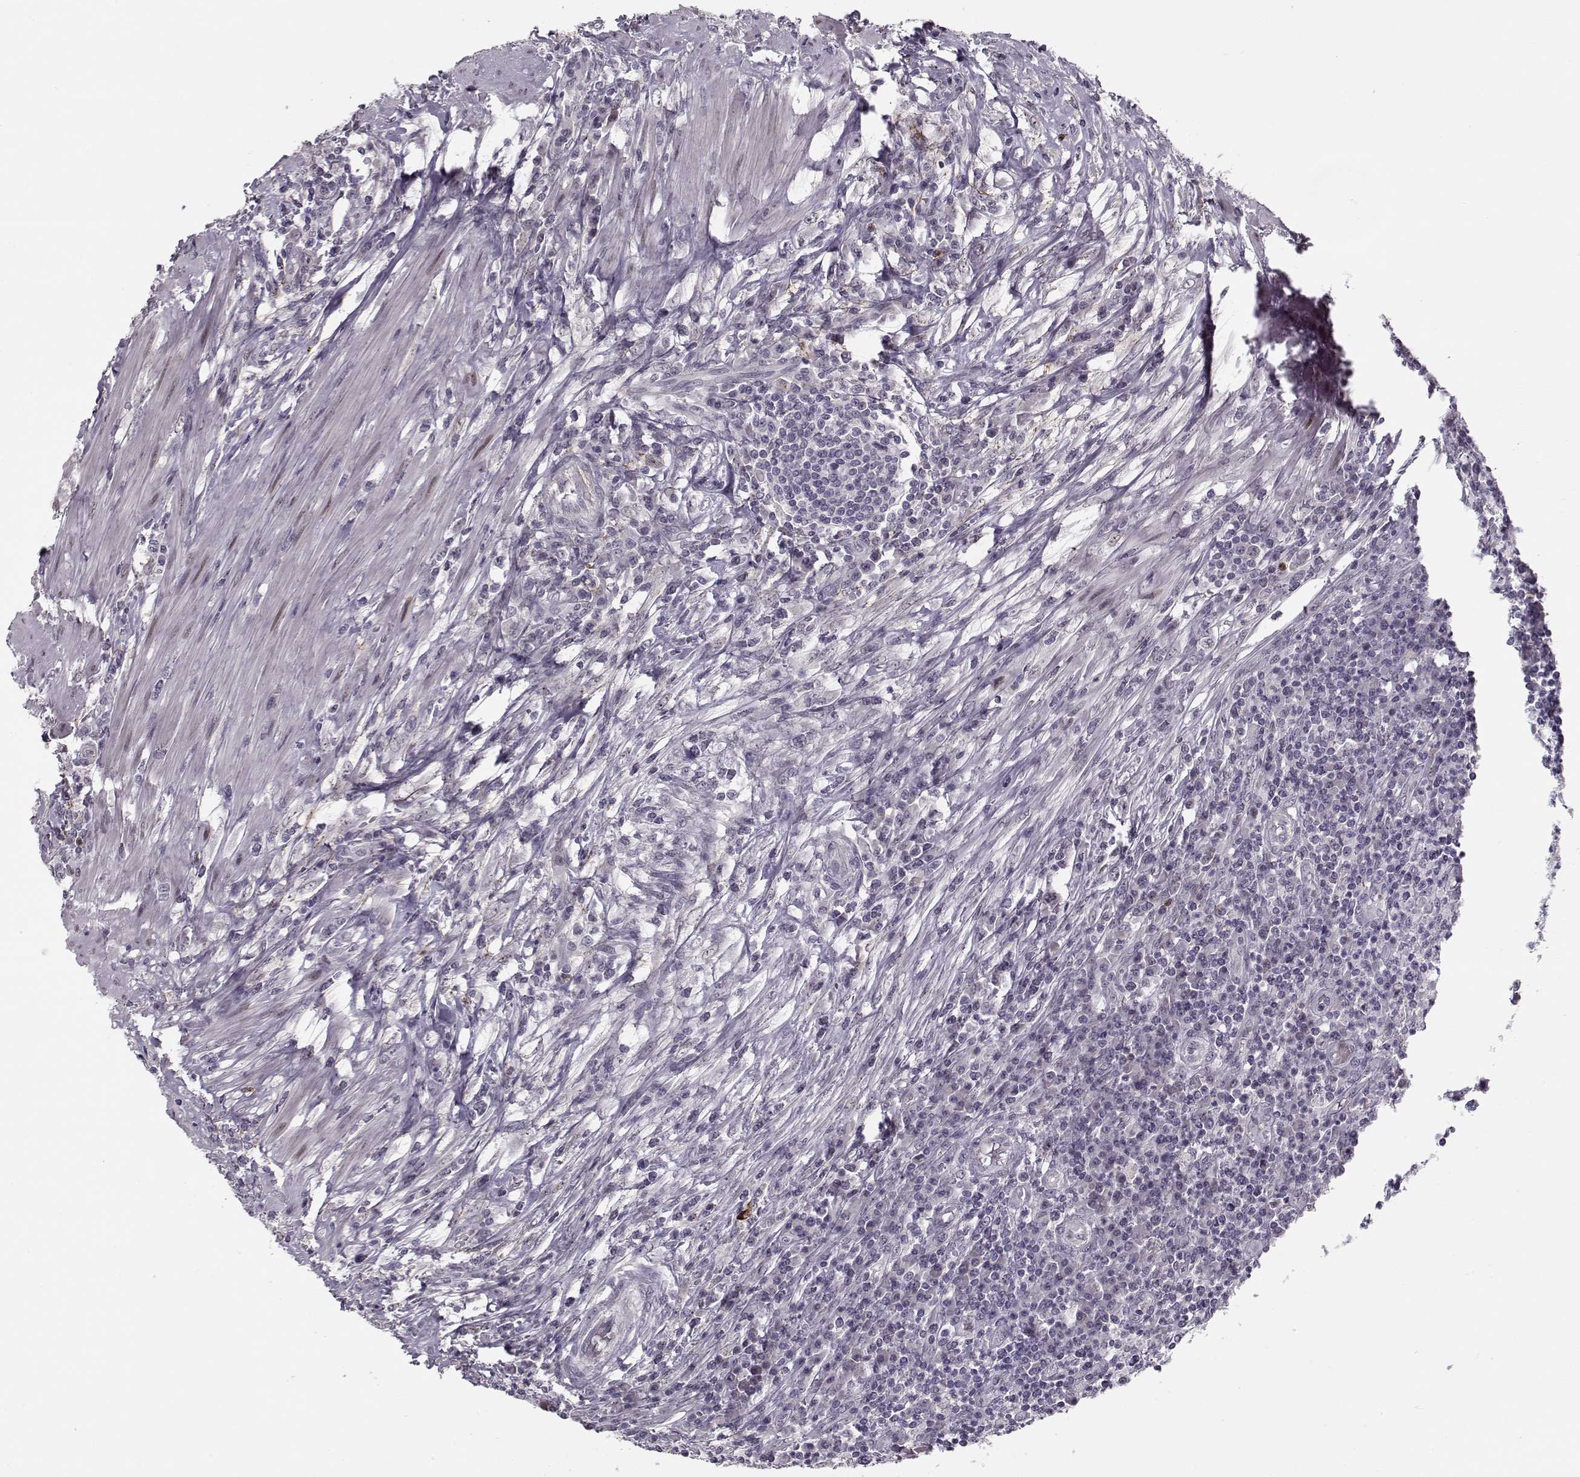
{"staining": {"intensity": "negative", "quantity": "none", "location": "none"}, "tissue": "colorectal cancer", "cell_type": "Tumor cells", "image_type": "cancer", "snomed": [{"axis": "morphology", "description": "Adenocarcinoma, NOS"}, {"axis": "topography", "description": "Colon"}], "caption": "Histopathology image shows no significant protein positivity in tumor cells of colorectal cancer. (Stains: DAB (3,3'-diaminobenzidine) immunohistochemistry with hematoxylin counter stain, Microscopy: brightfield microscopy at high magnification).", "gene": "DNAI3", "patient": {"sex": "male", "age": 53}}